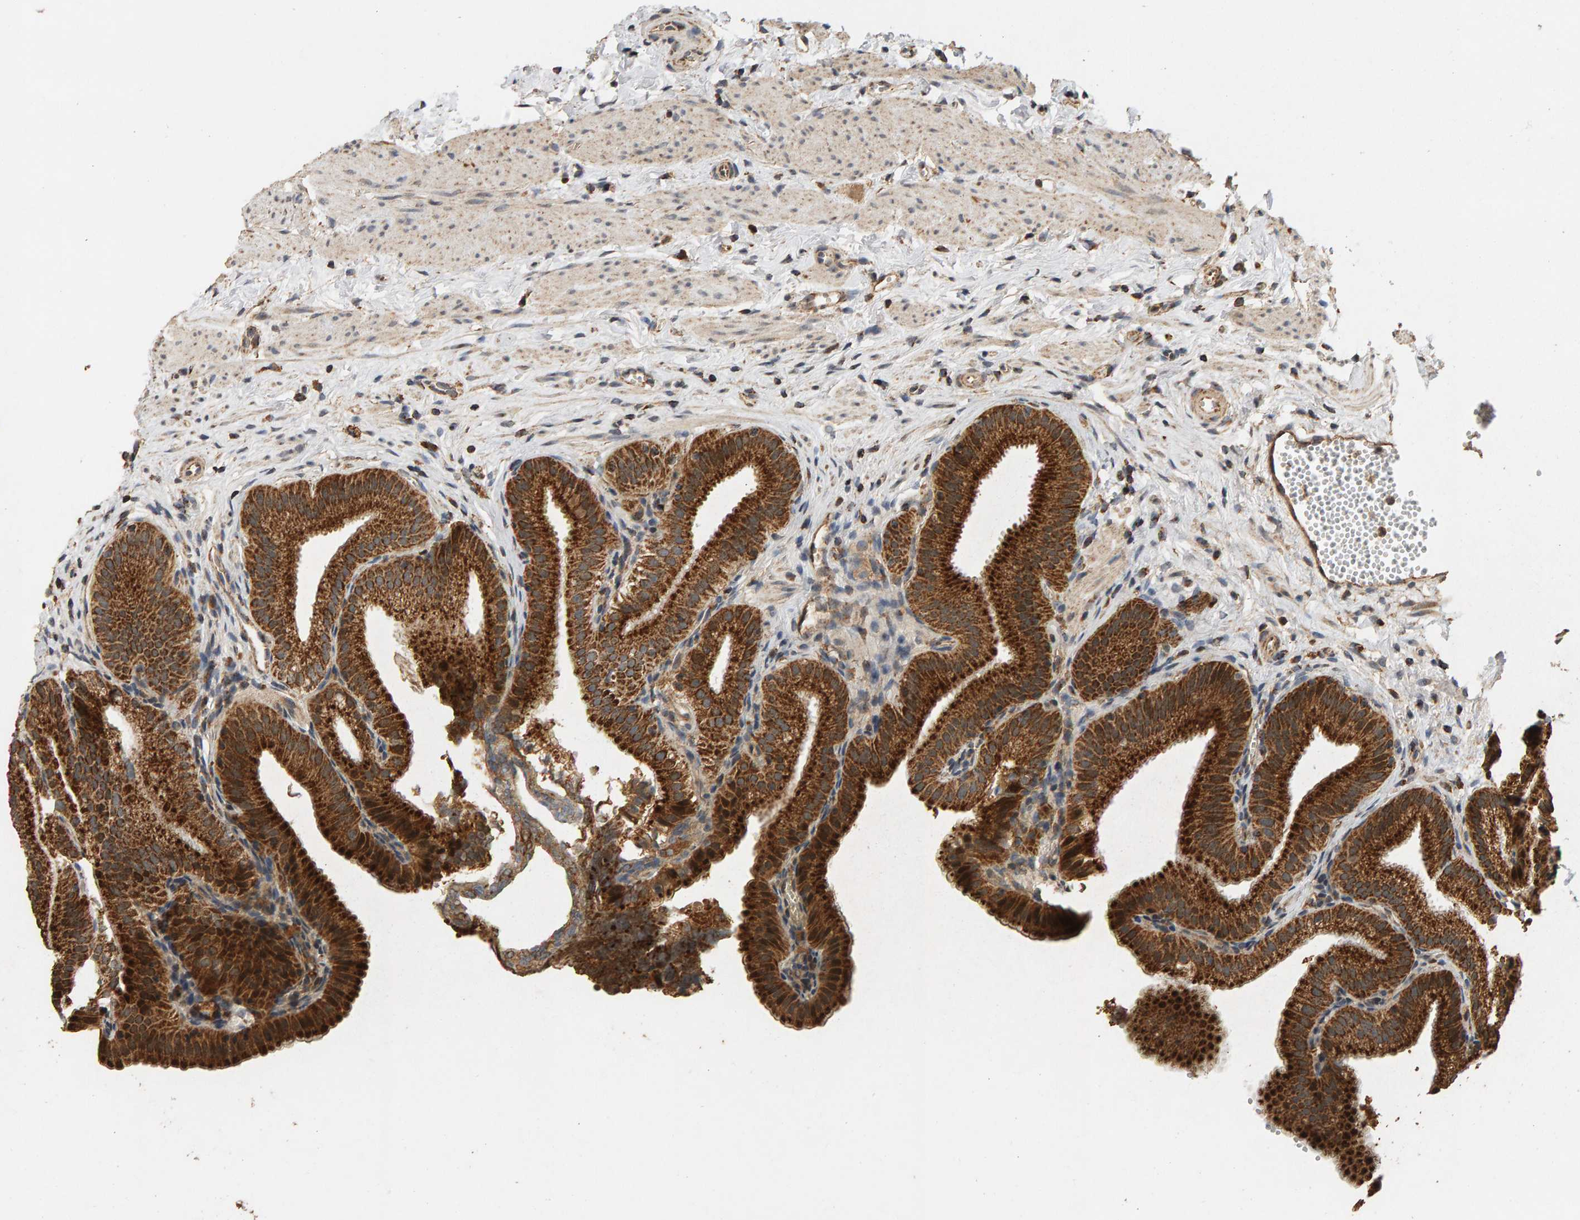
{"staining": {"intensity": "strong", "quantity": ">75%", "location": "cytoplasmic/membranous"}, "tissue": "gallbladder", "cell_type": "Glandular cells", "image_type": "normal", "snomed": [{"axis": "morphology", "description": "Normal tissue, NOS"}, {"axis": "topography", "description": "Gallbladder"}], "caption": "DAB (3,3'-diaminobenzidine) immunohistochemical staining of benign gallbladder displays strong cytoplasmic/membranous protein staining in about >75% of glandular cells. (brown staining indicates protein expression, while blue staining denotes nuclei).", "gene": "GSTK1", "patient": {"sex": "male", "age": 38}}